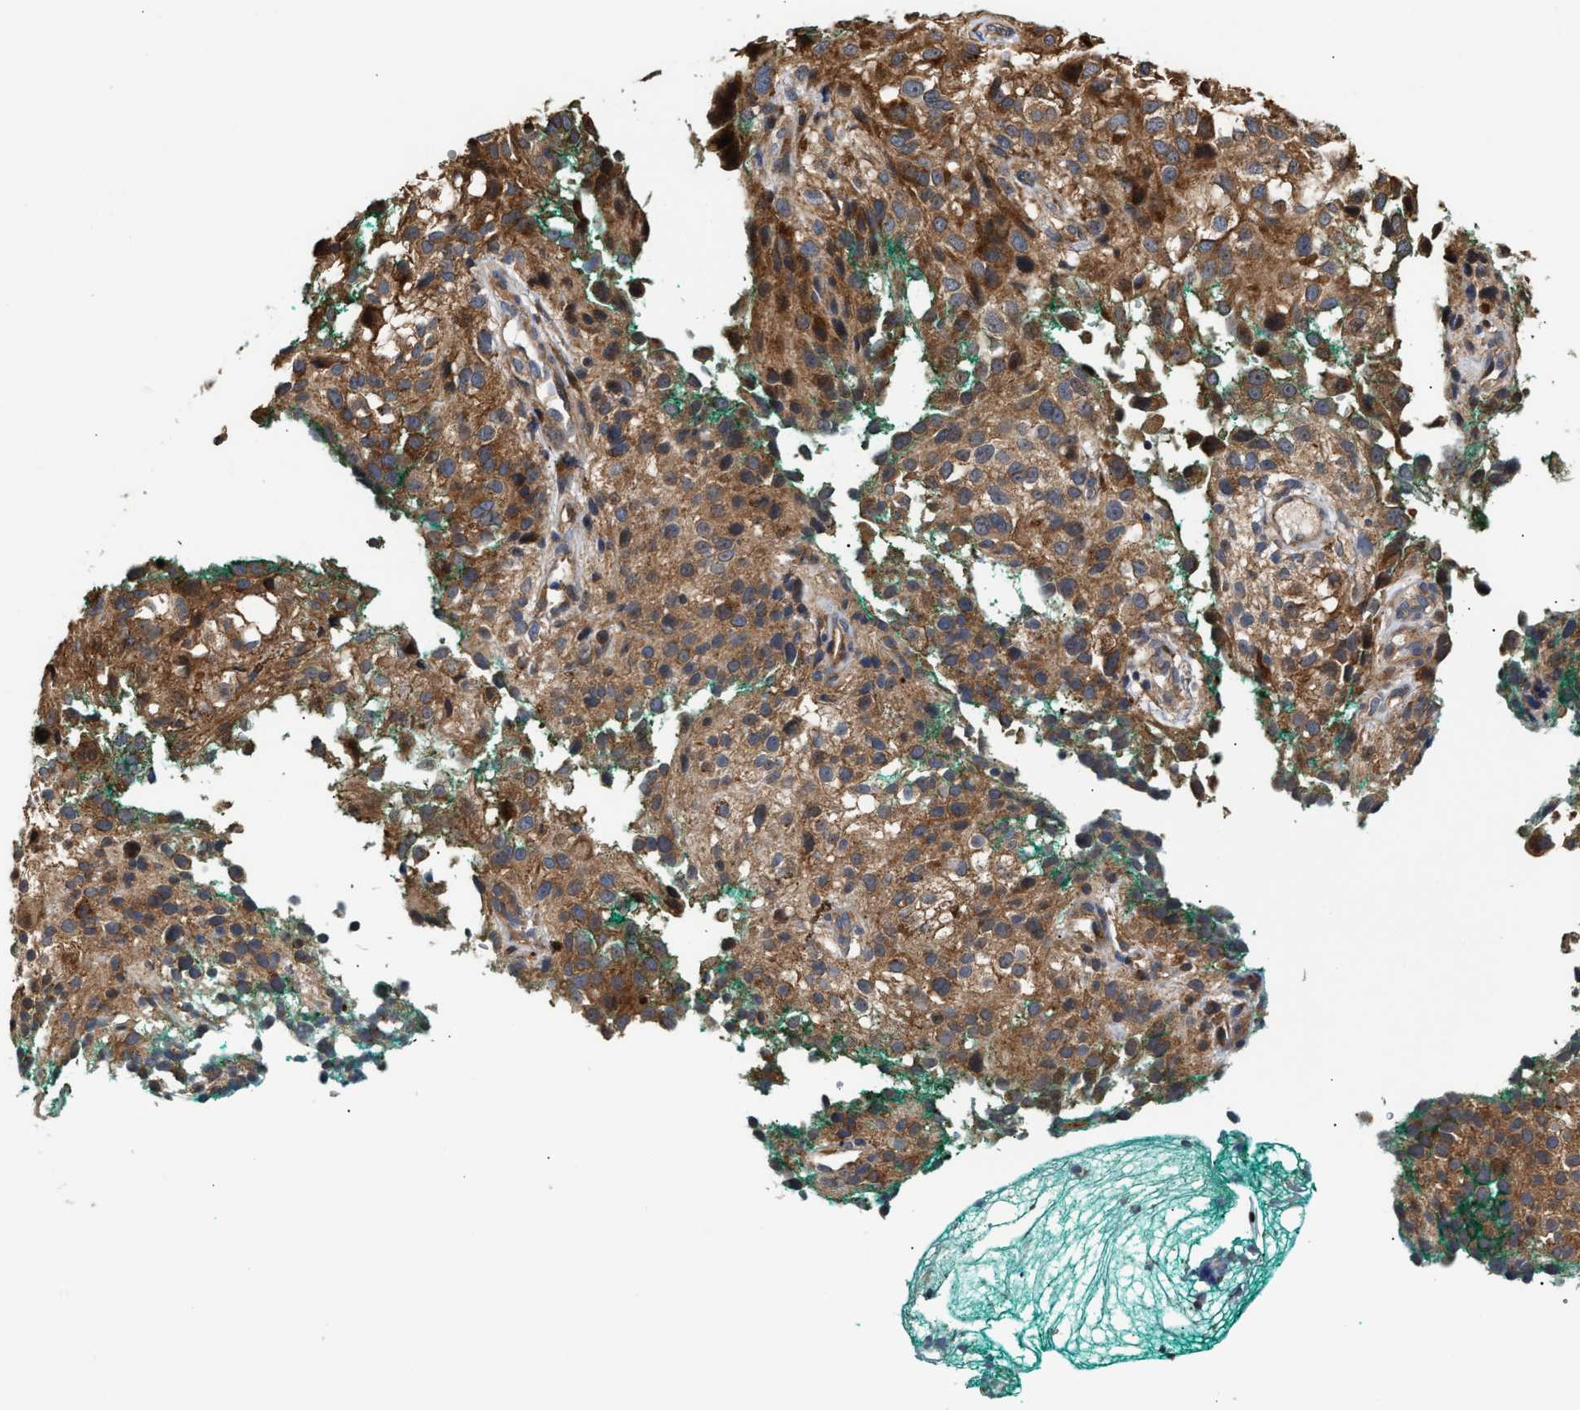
{"staining": {"intensity": "moderate", "quantity": ">75%", "location": "cytoplasmic/membranous"}, "tissue": "melanoma", "cell_type": "Tumor cells", "image_type": "cancer", "snomed": [{"axis": "morphology", "description": "Necrosis, NOS"}, {"axis": "morphology", "description": "Malignant melanoma, NOS"}, {"axis": "topography", "description": "Skin"}], "caption": "Tumor cells demonstrate medium levels of moderate cytoplasmic/membranous staining in approximately >75% of cells in human melanoma.", "gene": "CLIP2", "patient": {"sex": "female", "age": 87}}